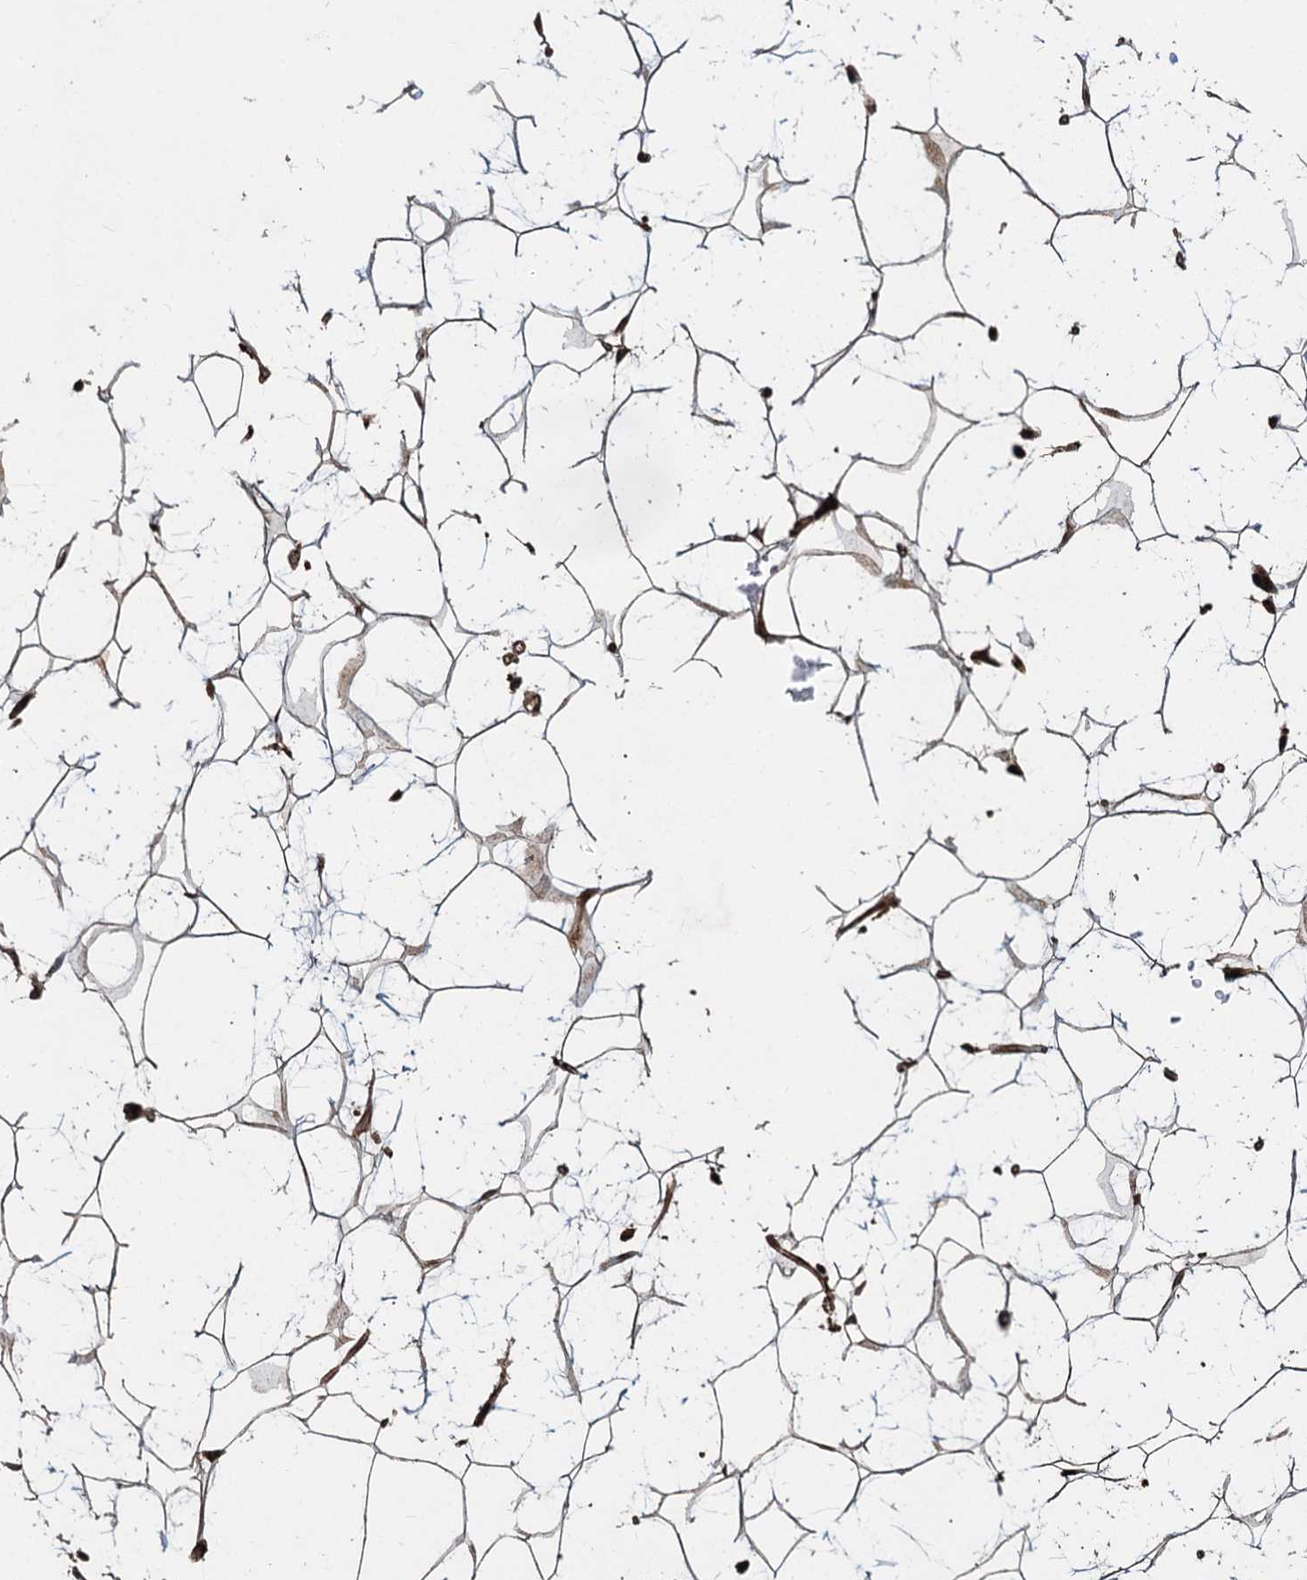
{"staining": {"intensity": "moderate", "quantity": ">75%", "location": "cytoplasmic/membranous"}, "tissue": "adipose tissue", "cell_type": "Adipocytes", "image_type": "normal", "snomed": [{"axis": "morphology", "description": "Normal tissue, NOS"}, {"axis": "topography", "description": "Breast"}], "caption": "Protein staining of normal adipose tissue displays moderate cytoplasmic/membranous positivity in about >75% of adipocytes.", "gene": "TRIM23", "patient": {"sex": "female", "age": 26}}